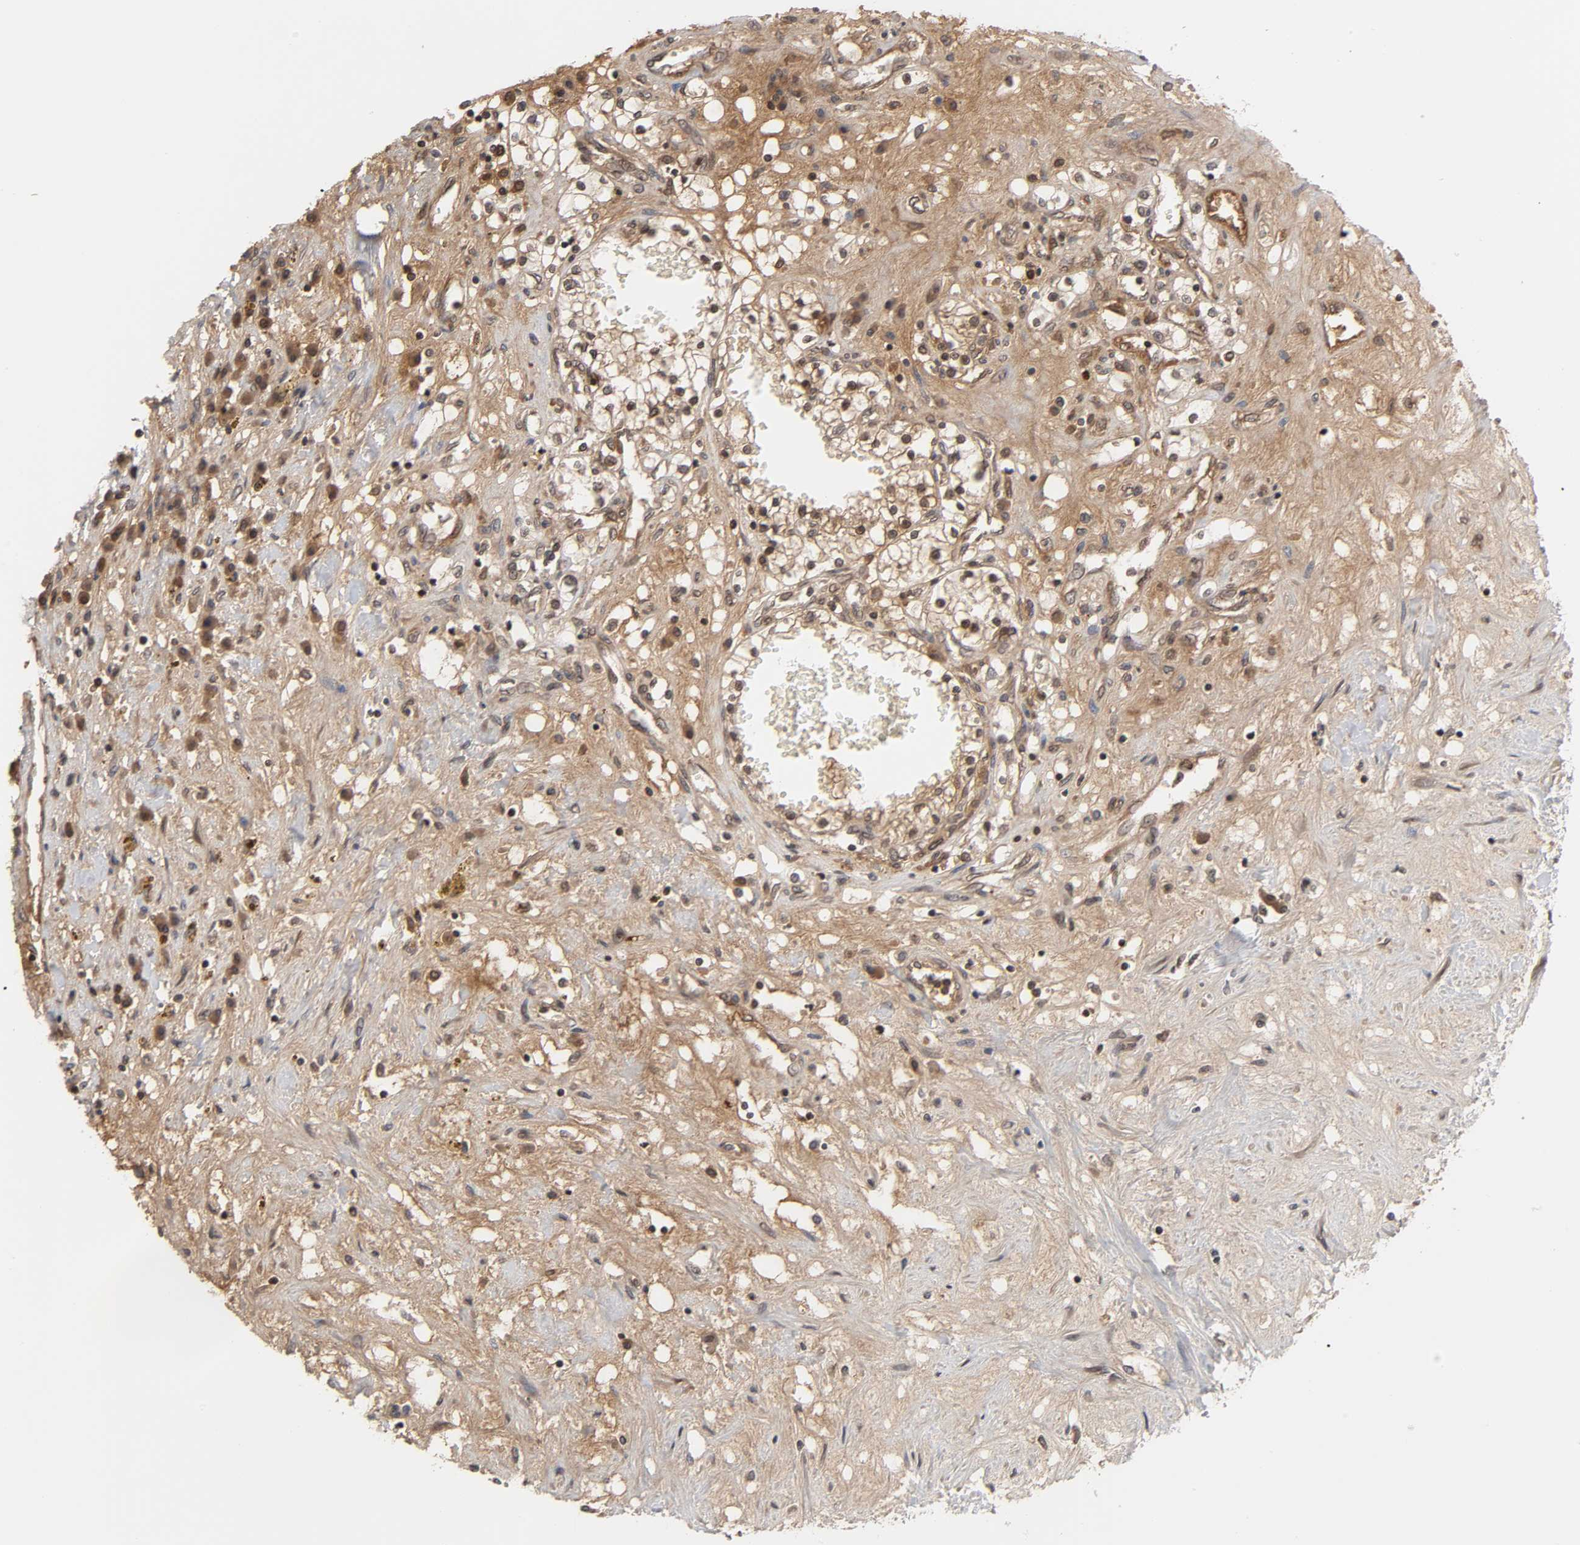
{"staining": {"intensity": "strong", "quantity": ">75%", "location": "cytoplasmic/membranous,nuclear"}, "tissue": "renal cancer", "cell_type": "Tumor cells", "image_type": "cancer", "snomed": [{"axis": "morphology", "description": "Adenocarcinoma, NOS"}, {"axis": "topography", "description": "Kidney"}], "caption": "IHC histopathology image of neoplastic tissue: renal cancer (adenocarcinoma) stained using immunohistochemistry (IHC) displays high levels of strong protein expression localized specifically in the cytoplasmic/membranous and nuclear of tumor cells, appearing as a cytoplasmic/membranous and nuclear brown color.", "gene": "CPN2", "patient": {"sex": "male", "age": 68}}